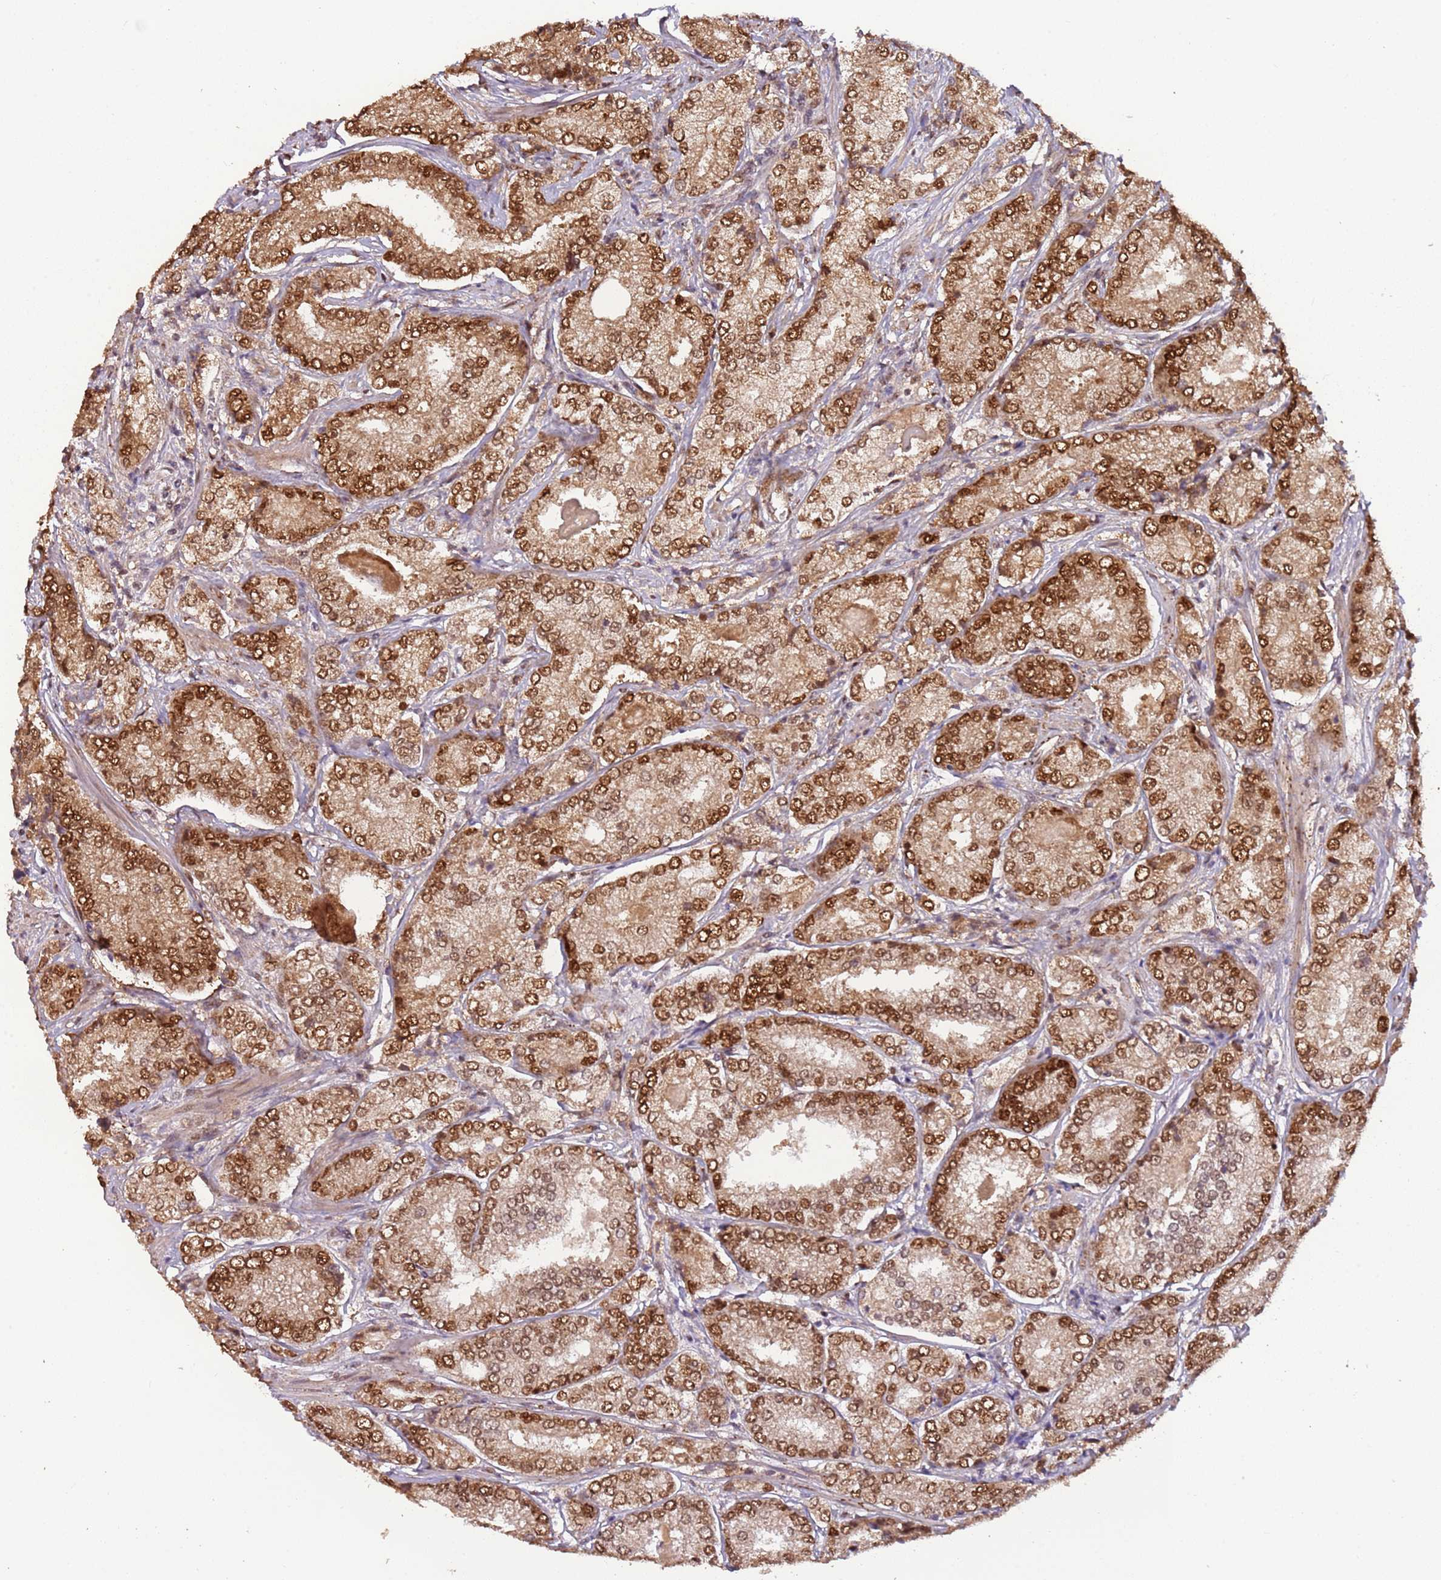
{"staining": {"intensity": "strong", "quantity": ">75%", "location": "nuclear"}, "tissue": "prostate cancer", "cell_type": "Tumor cells", "image_type": "cancer", "snomed": [{"axis": "morphology", "description": "Adenocarcinoma, High grade"}, {"axis": "topography", "description": "Prostate"}], "caption": "Brown immunohistochemical staining in adenocarcinoma (high-grade) (prostate) reveals strong nuclear staining in about >75% of tumor cells. Ihc stains the protein of interest in brown and the nuclei are stained blue.", "gene": "POLR3H", "patient": {"sex": "male", "age": 63}}